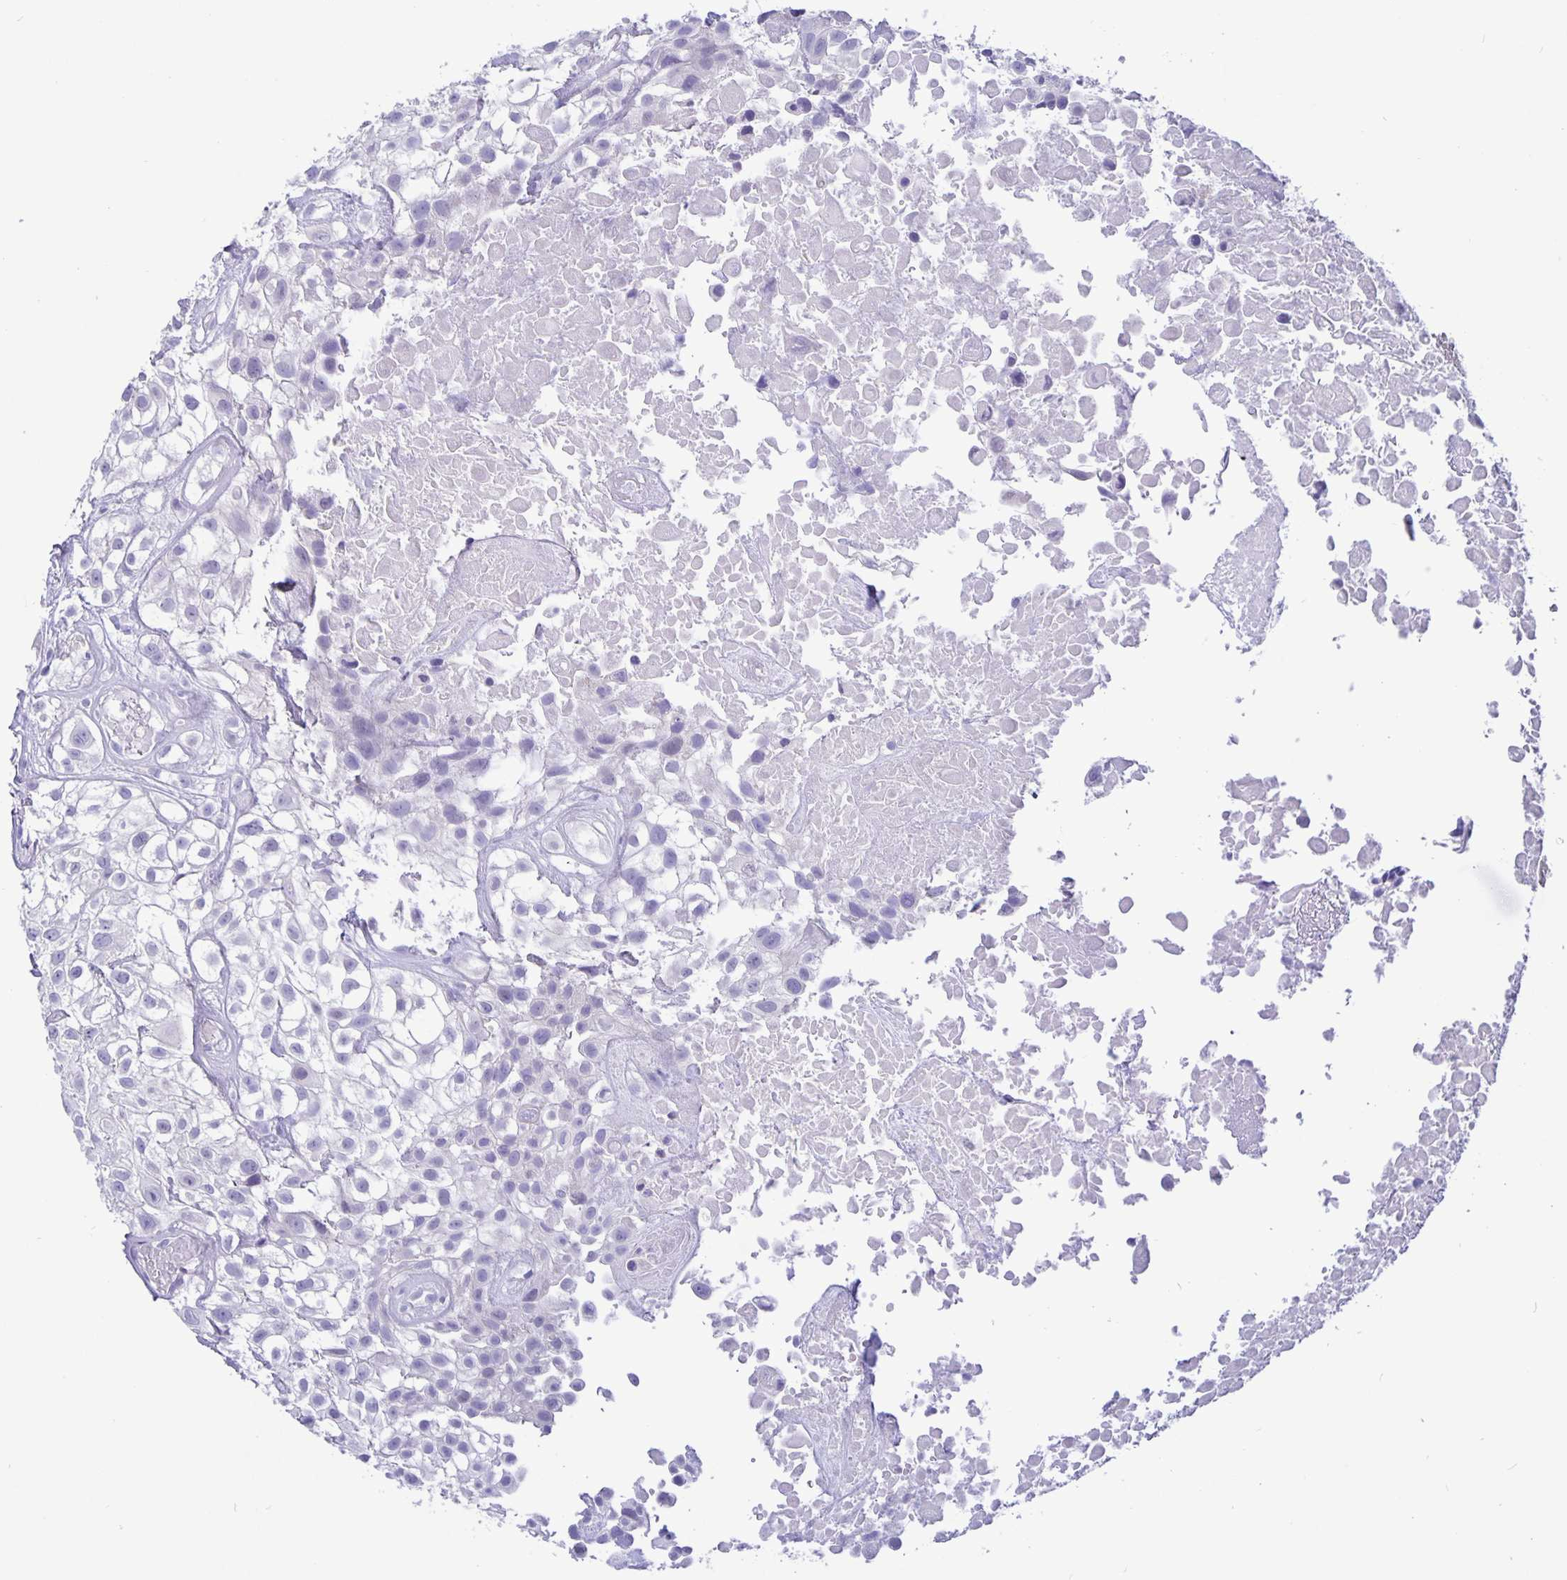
{"staining": {"intensity": "negative", "quantity": "none", "location": "none"}, "tissue": "urothelial cancer", "cell_type": "Tumor cells", "image_type": "cancer", "snomed": [{"axis": "morphology", "description": "Urothelial carcinoma, High grade"}, {"axis": "topography", "description": "Urinary bladder"}], "caption": "High-grade urothelial carcinoma stained for a protein using IHC reveals no staining tumor cells.", "gene": "ERMN", "patient": {"sex": "male", "age": 56}}